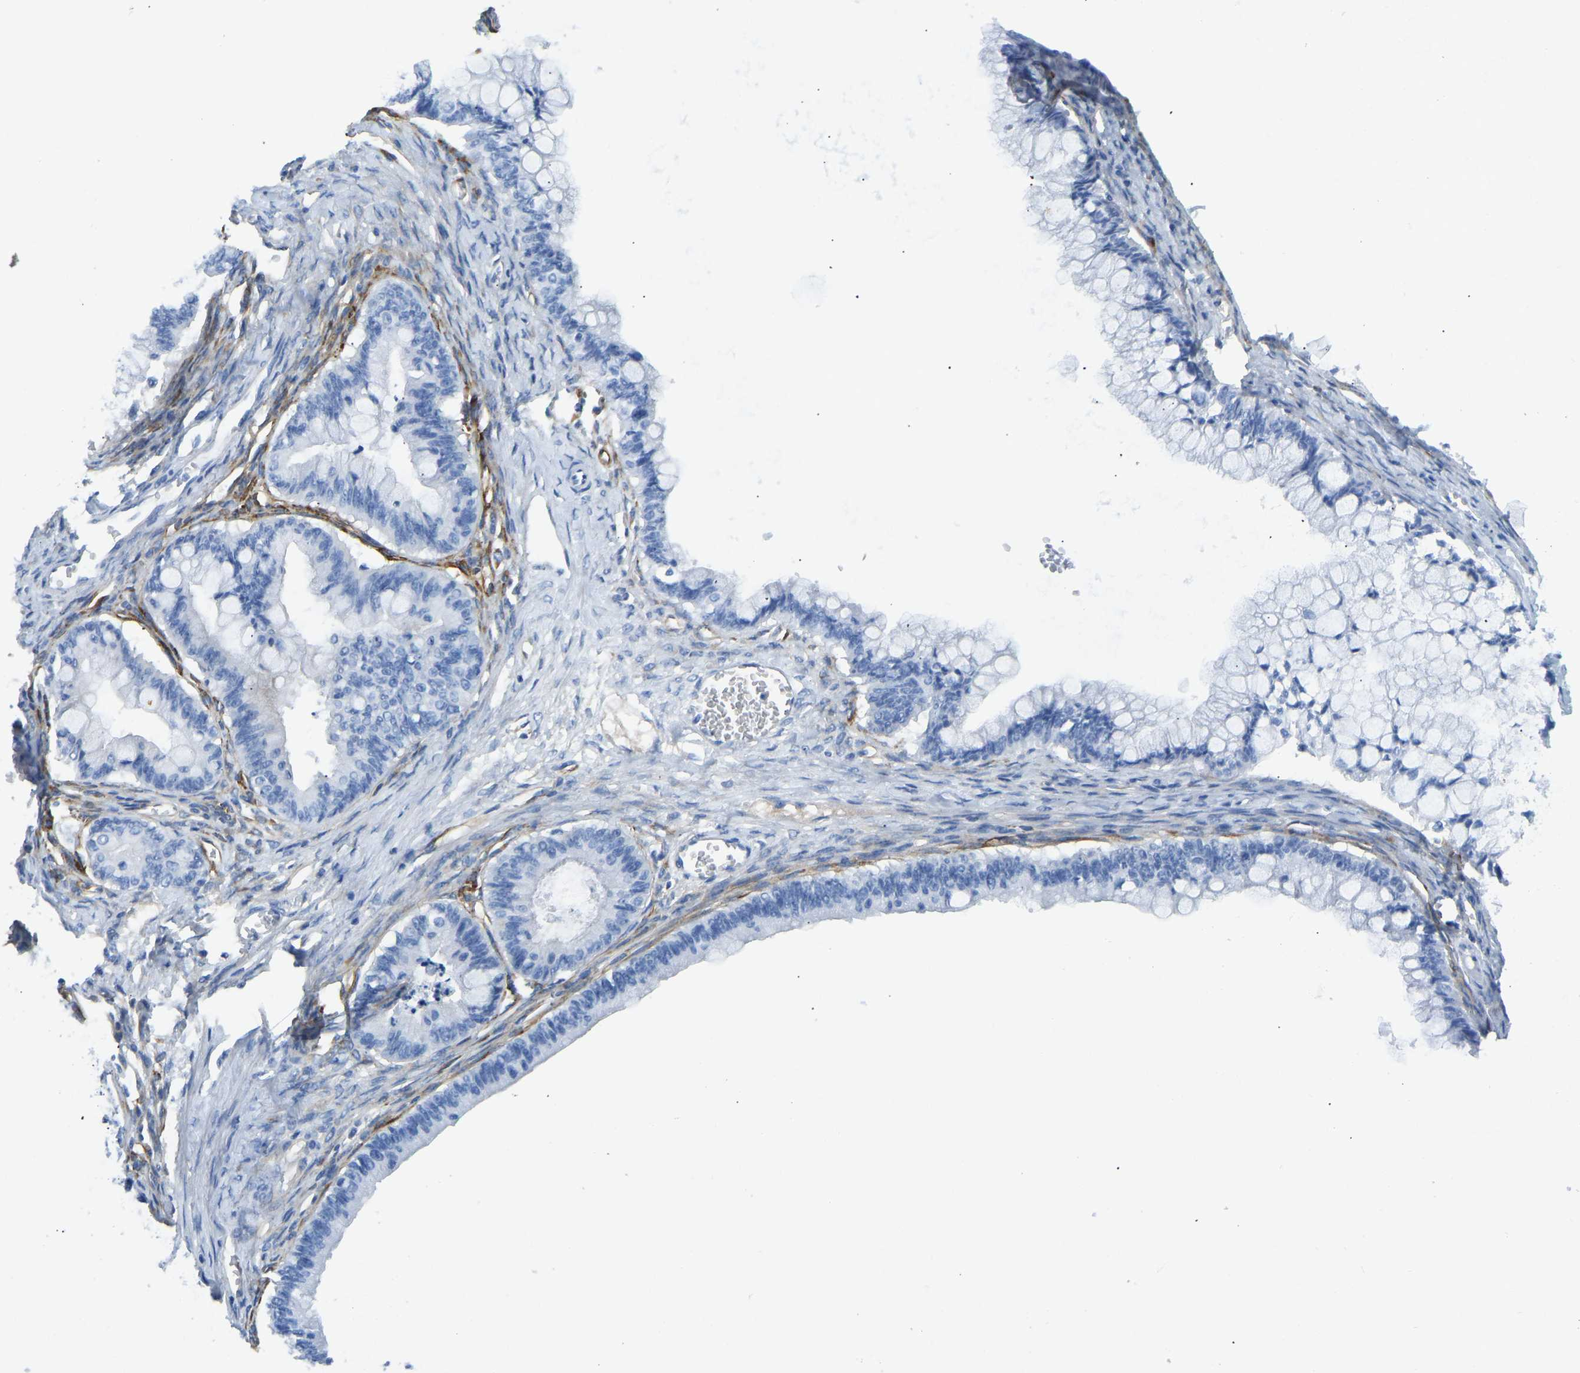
{"staining": {"intensity": "negative", "quantity": "none", "location": "none"}, "tissue": "ovarian cancer", "cell_type": "Tumor cells", "image_type": "cancer", "snomed": [{"axis": "morphology", "description": "Cystadenocarcinoma, mucinous, NOS"}, {"axis": "topography", "description": "Ovary"}], "caption": "Immunohistochemistry (IHC) of mucinous cystadenocarcinoma (ovarian) displays no positivity in tumor cells.", "gene": "COL15A1", "patient": {"sex": "female", "age": 57}}